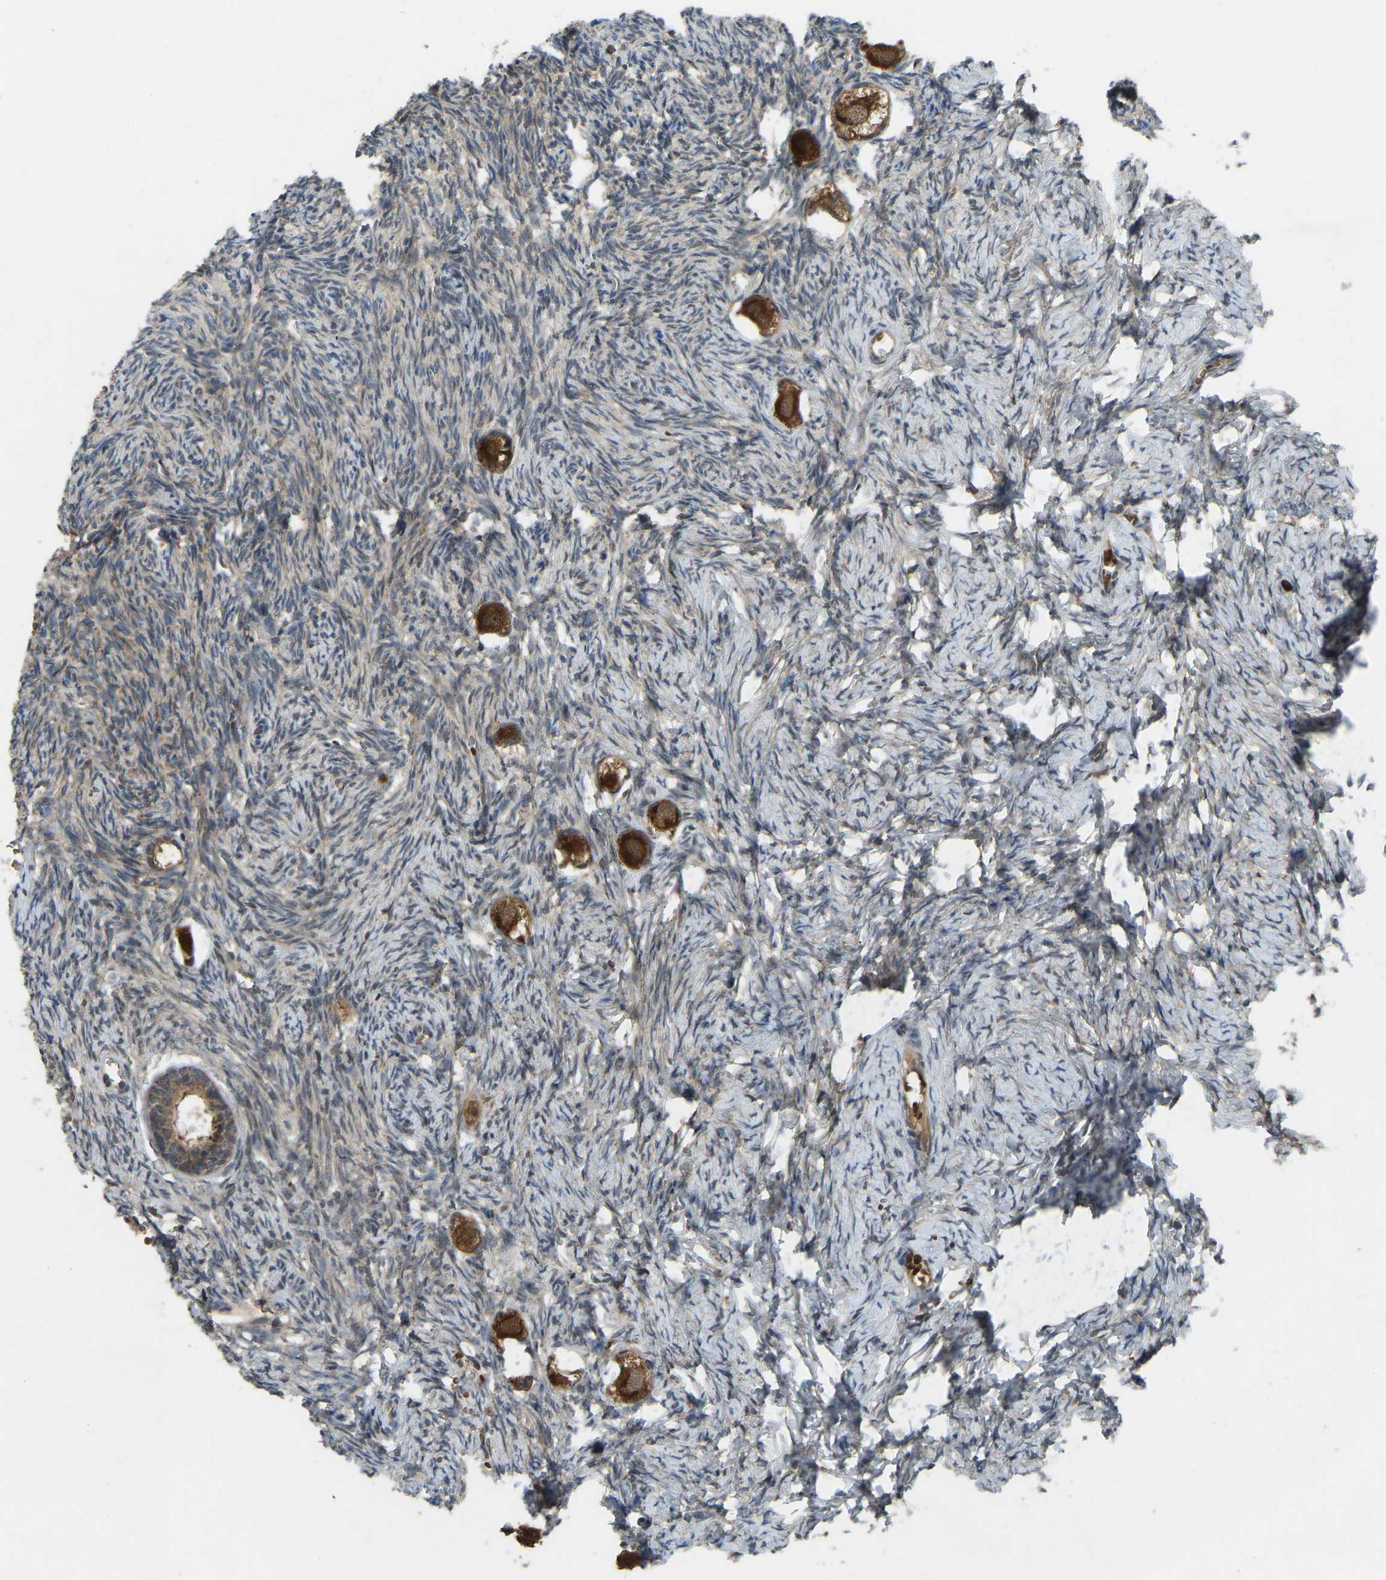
{"staining": {"intensity": "strong", "quantity": ">75%", "location": "cytoplasmic/membranous"}, "tissue": "ovary", "cell_type": "Follicle cells", "image_type": "normal", "snomed": [{"axis": "morphology", "description": "Normal tissue, NOS"}, {"axis": "topography", "description": "Ovary"}], "caption": "High-power microscopy captured an IHC image of normal ovary, revealing strong cytoplasmic/membranous expression in approximately >75% of follicle cells.", "gene": "ZNF71", "patient": {"sex": "female", "age": 27}}